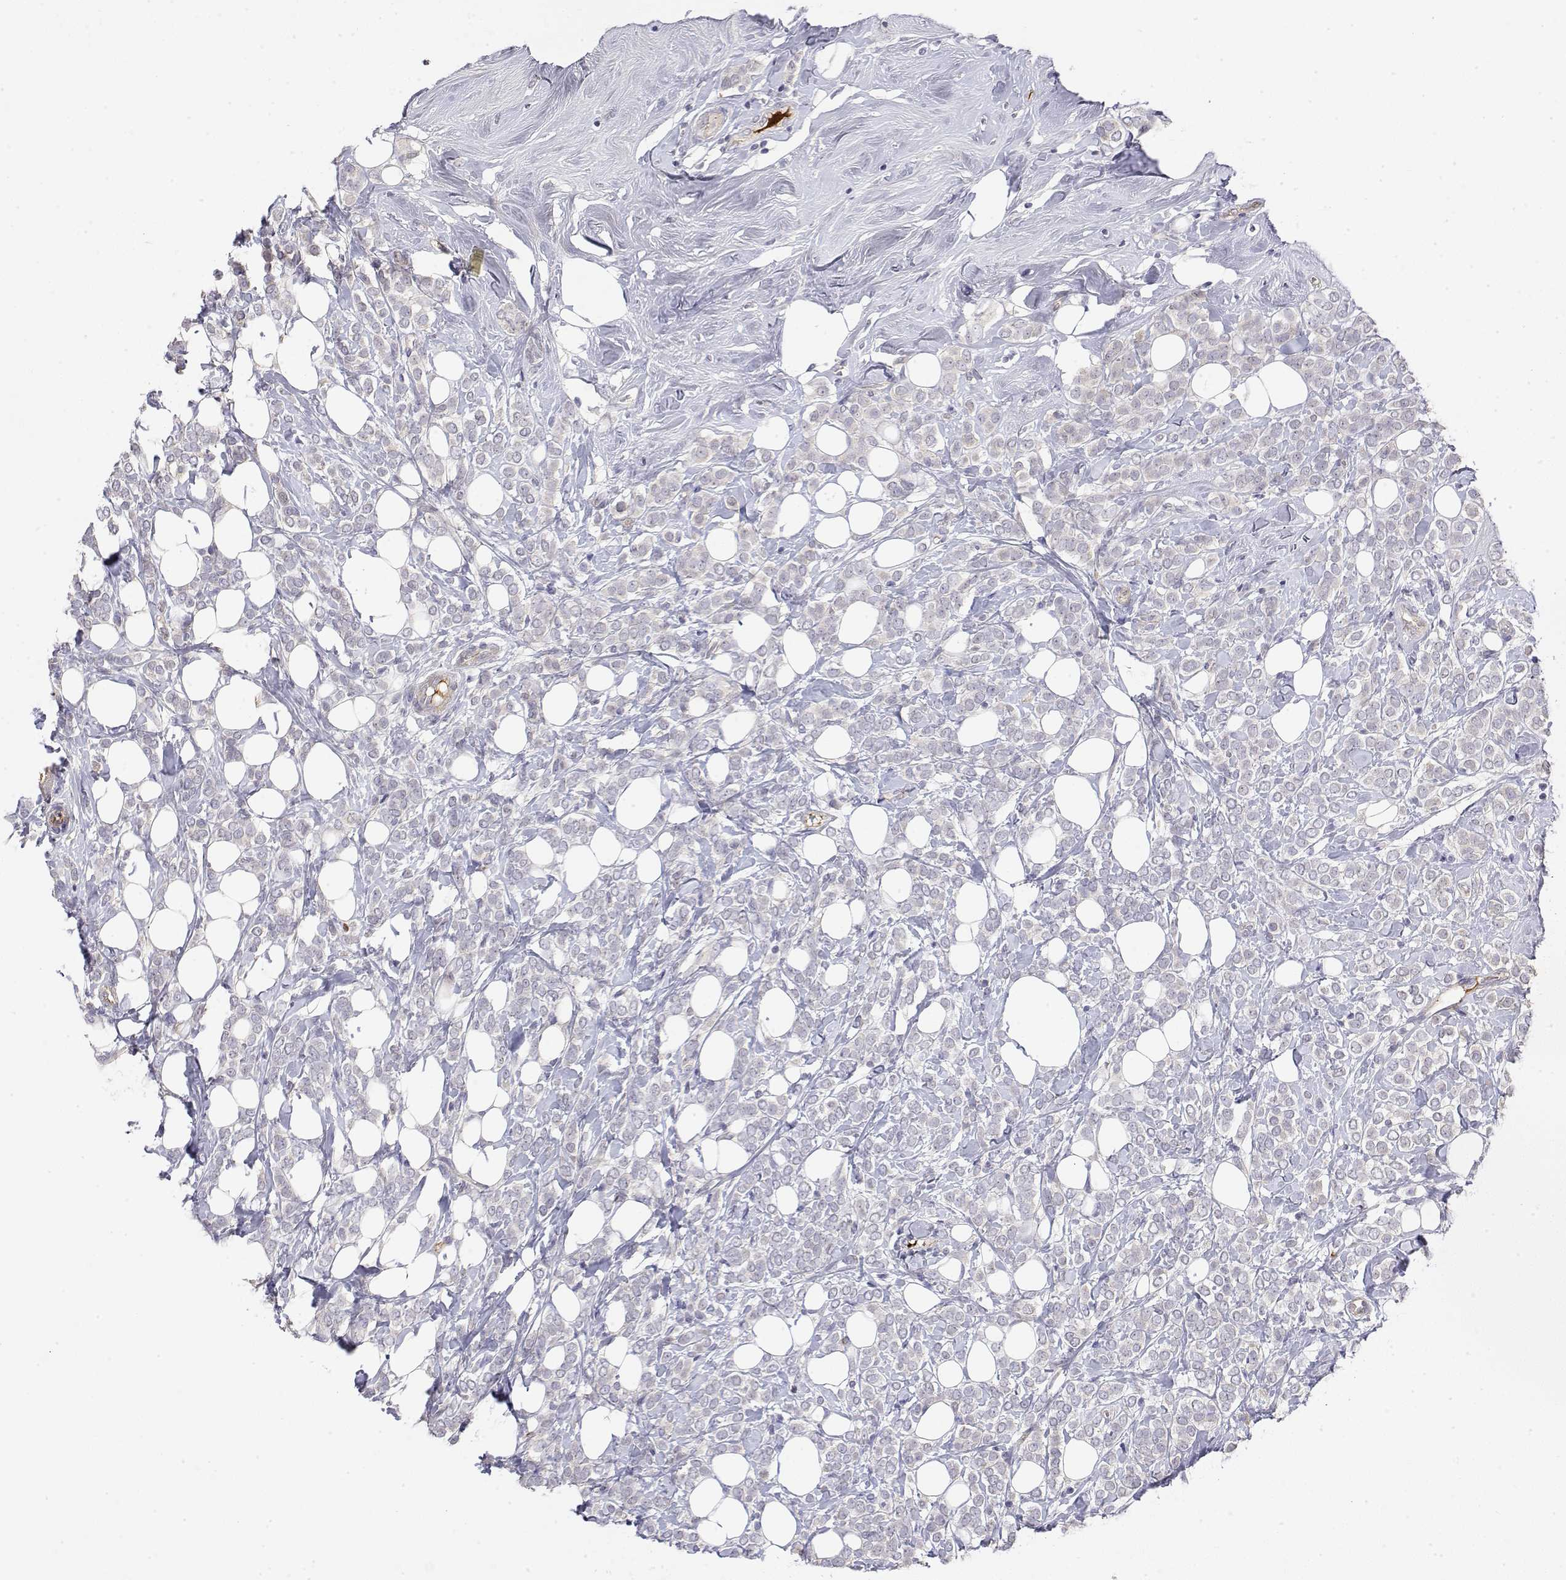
{"staining": {"intensity": "negative", "quantity": "none", "location": "none"}, "tissue": "breast cancer", "cell_type": "Tumor cells", "image_type": "cancer", "snomed": [{"axis": "morphology", "description": "Lobular carcinoma"}, {"axis": "topography", "description": "Breast"}], "caption": "Immunohistochemistry of human lobular carcinoma (breast) exhibits no positivity in tumor cells.", "gene": "GGACT", "patient": {"sex": "female", "age": 49}}